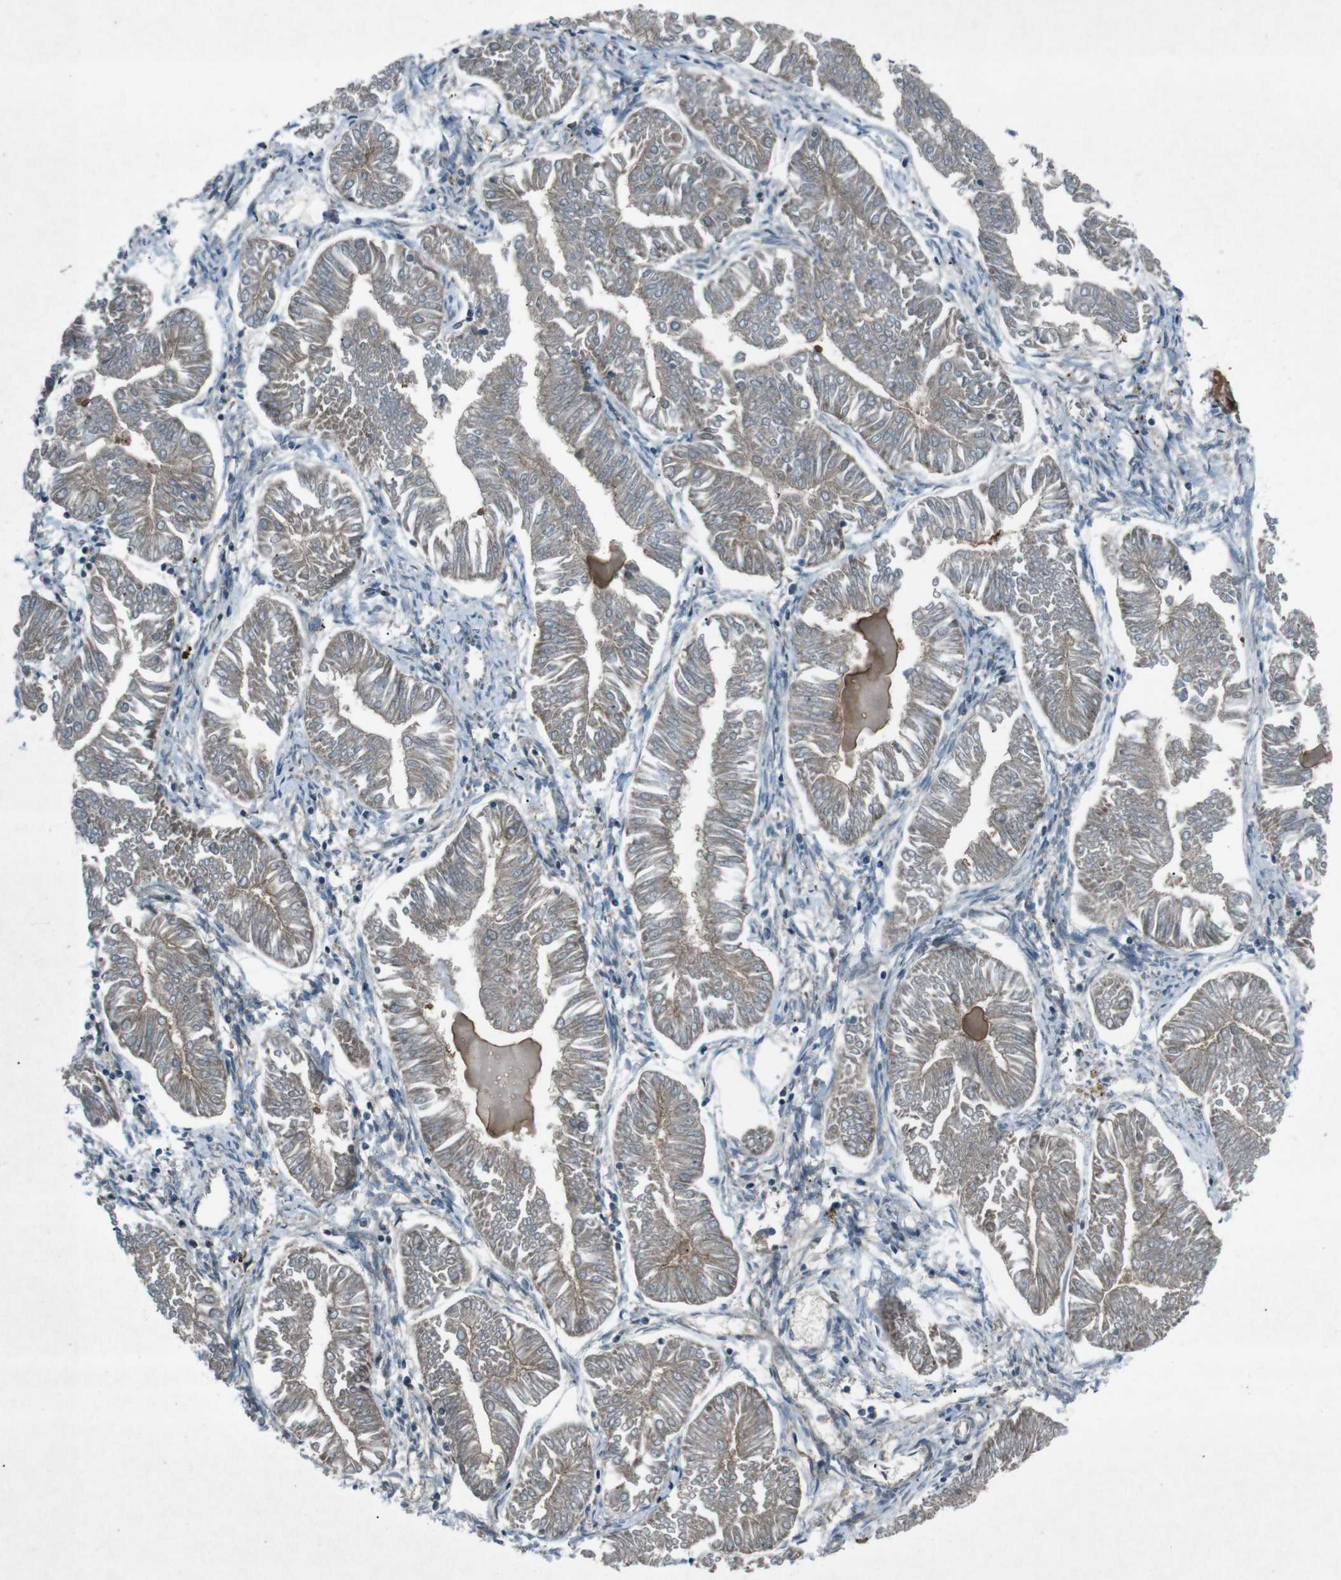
{"staining": {"intensity": "weak", "quantity": "25%-75%", "location": "cytoplasmic/membranous"}, "tissue": "endometrial cancer", "cell_type": "Tumor cells", "image_type": "cancer", "snomed": [{"axis": "morphology", "description": "Adenocarcinoma, NOS"}, {"axis": "topography", "description": "Endometrium"}], "caption": "Endometrial cancer (adenocarcinoma) was stained to show a protein in brown. There is low levels of weak cytoplasmic/membranous staining in approximately 25%-75% of tumor cells.", "gene": "SLC27A4", "patient": {"sex": "female", "age": 53}}